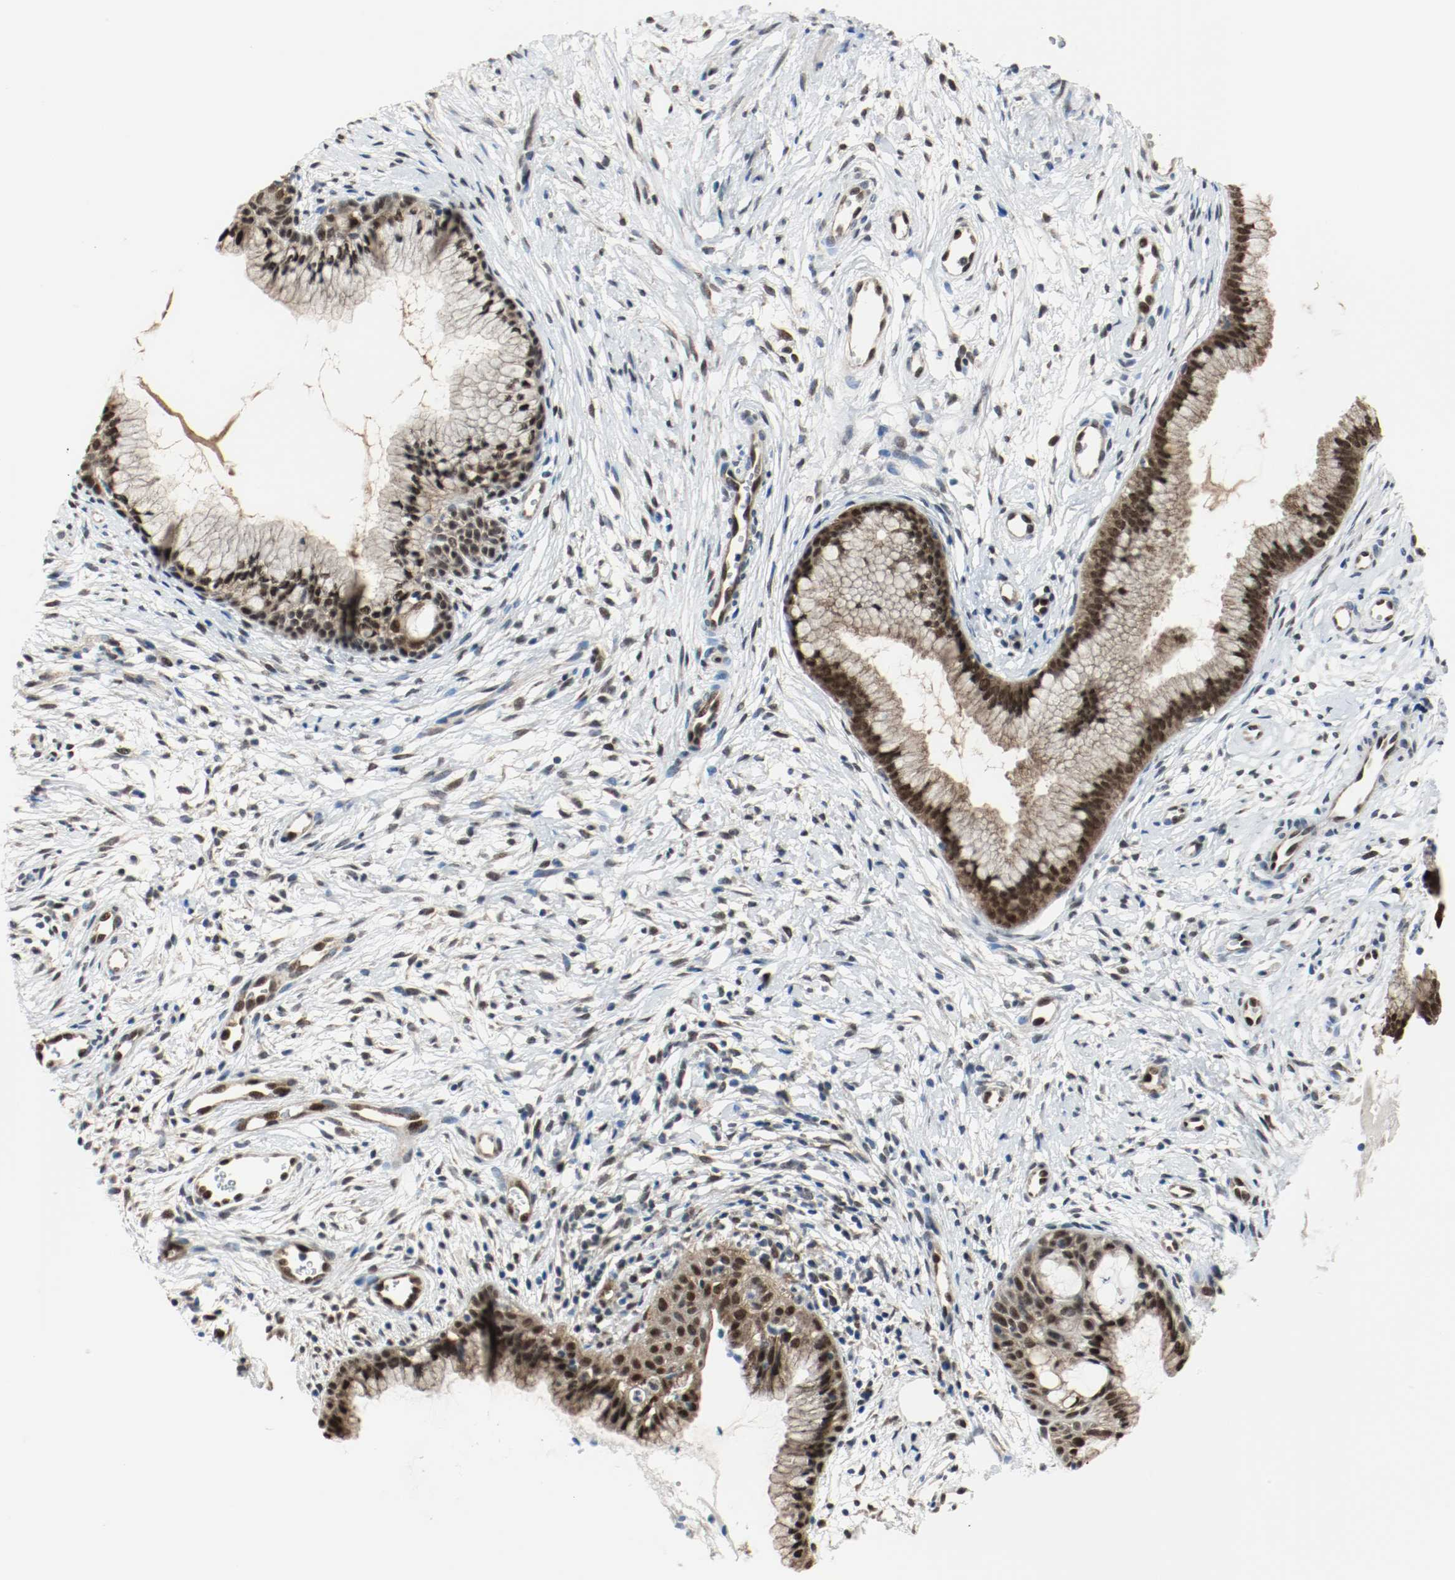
{"staining": {"intensity": "strong", "quantity": ">75%", "location": "cytoplasmic/membranous,nuclear"}, "tissue": "cervix", "cell_type": "Glandular cells", "image_type": "normal", "snomed": [{"axis": "morphology", "description": "Normal tissue, NOS"}, {"axis": "topography", "description": "Cervix"}], "caption": "Cervix stained with a brown dye shows strong cytoplasmic/membranous,nuclear positive staining in about >75% of glandular cells.", "gene": "PPME1", "patient": {"sex": "female", "age": 39}}